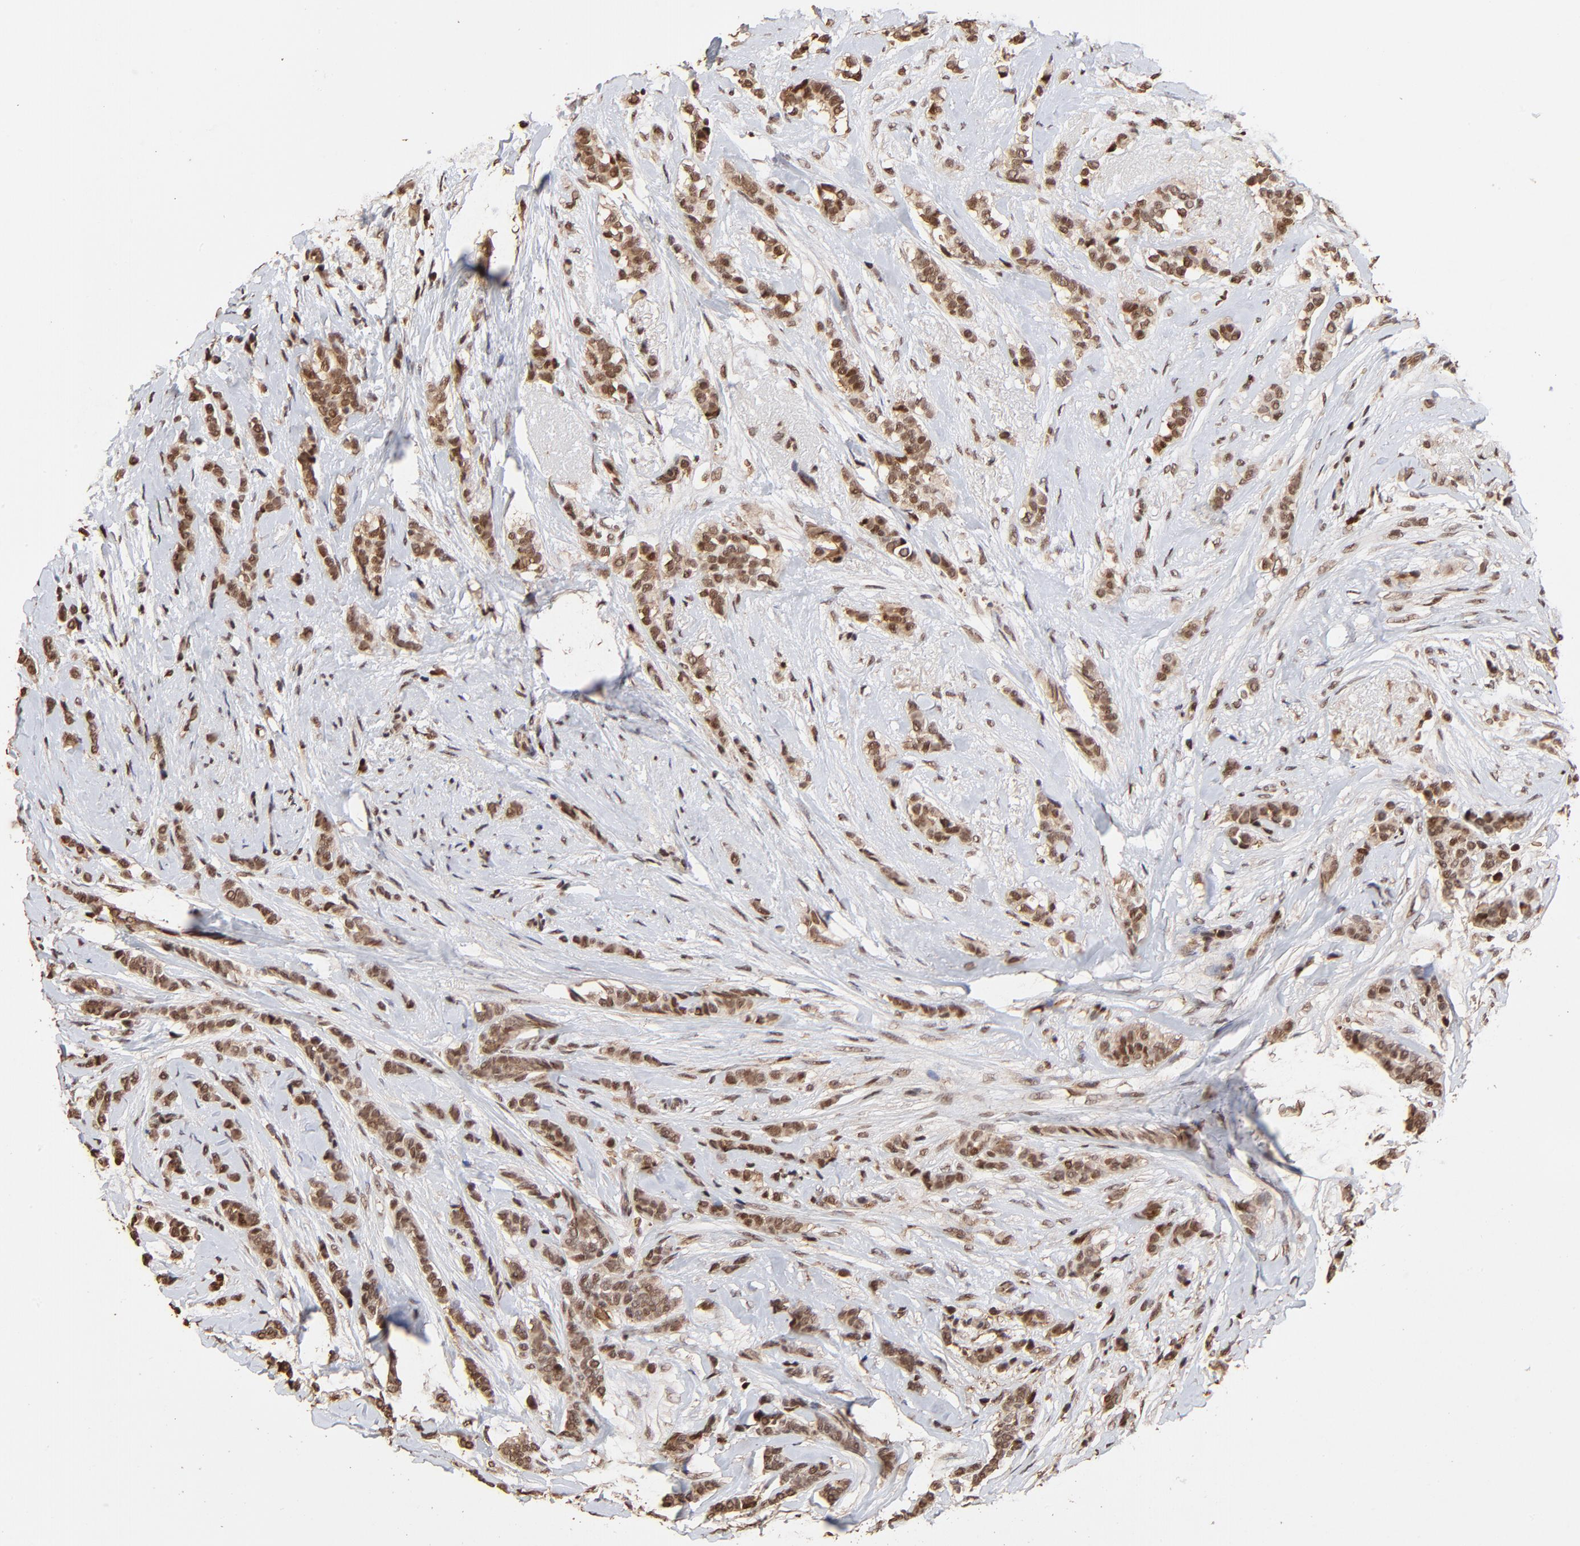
{"staining": {"intensity": "weak", "quantity": ">75%", "location": "cytoplasmic/membranous,nuclear"}, "tissue": "breast cancer", "cell_type": "Tumor cells", "image_type": "cancer", "snomed": [{"axis": "morphology", "description": "Lobular carcinoma"}, {"axis": "topography", "description": "Breast"}], "caption": "This photomicrograph demonstrates IHC staining of breast cancer (lobular carcinoma), with low weak cytoplasmic/membranous and nuclear expression in about >75% of tumor cells.", "gene": "CASP1", "patient": {"sex": "female", "age": 56}}